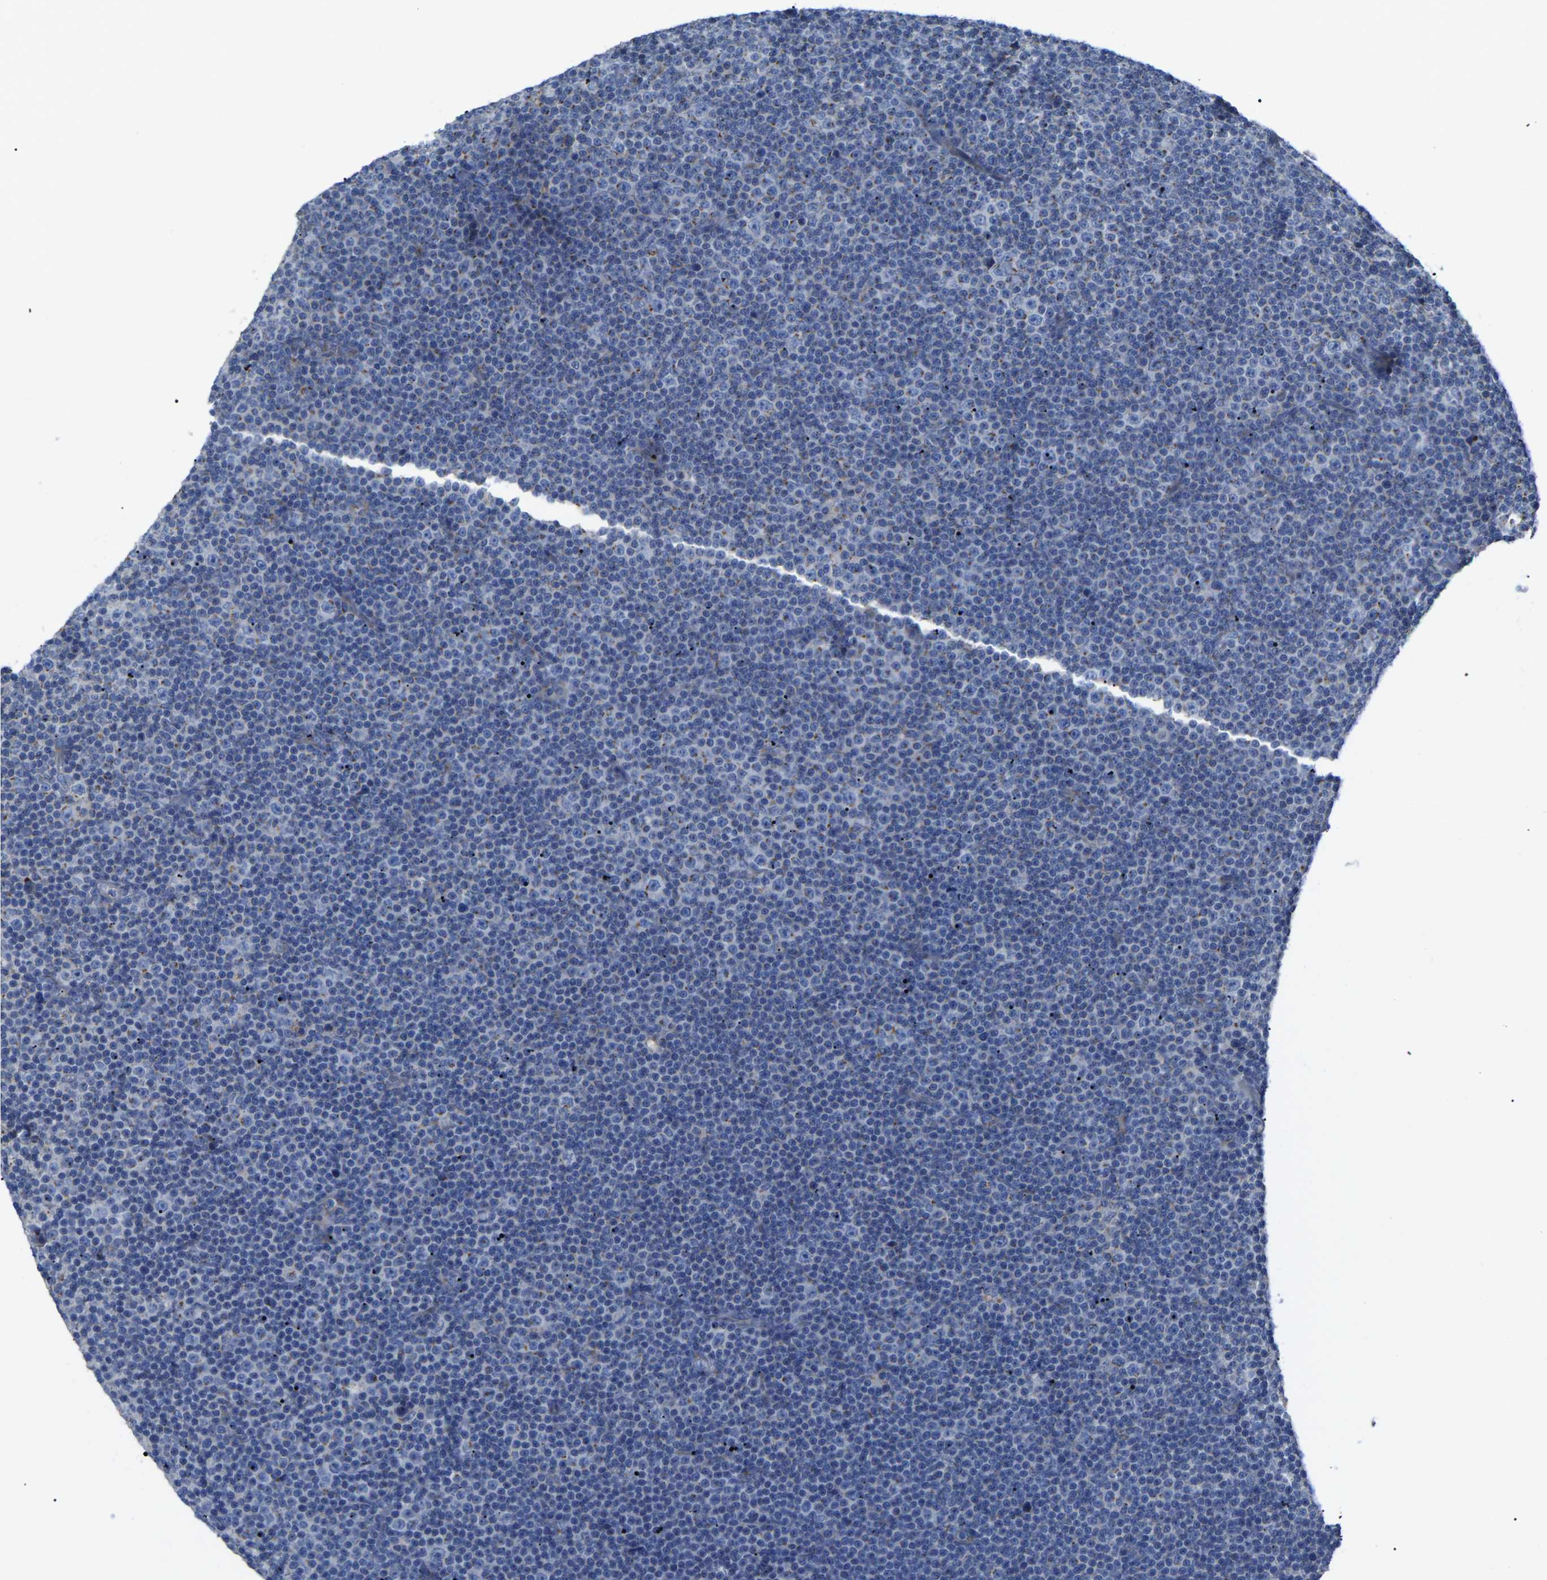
{"staining": {"intensity": "negative", "quantity": "none", "location": "none"}, "tissue": "lymphoma", "cell_type": "Tumor cells", "image_type": "cancer", "snomed": [{"axis": "morphology", "description": "Malignant lymphoma, non-Hodgkin's type, Low grade"}, {"axis": "topography", "description": "Lymph node"}], "caption": "A micrograph of human low-grade malignant lymphoma, non-Hodgkin's type is negative for staining in tumor cells. (DAB (3,3'-diaminobenzidine) immunohistochemistry (IHC) with hematoxylin counter stain).", "gene": "CANT1", "patient": {"sex": "female", "age": 67}}